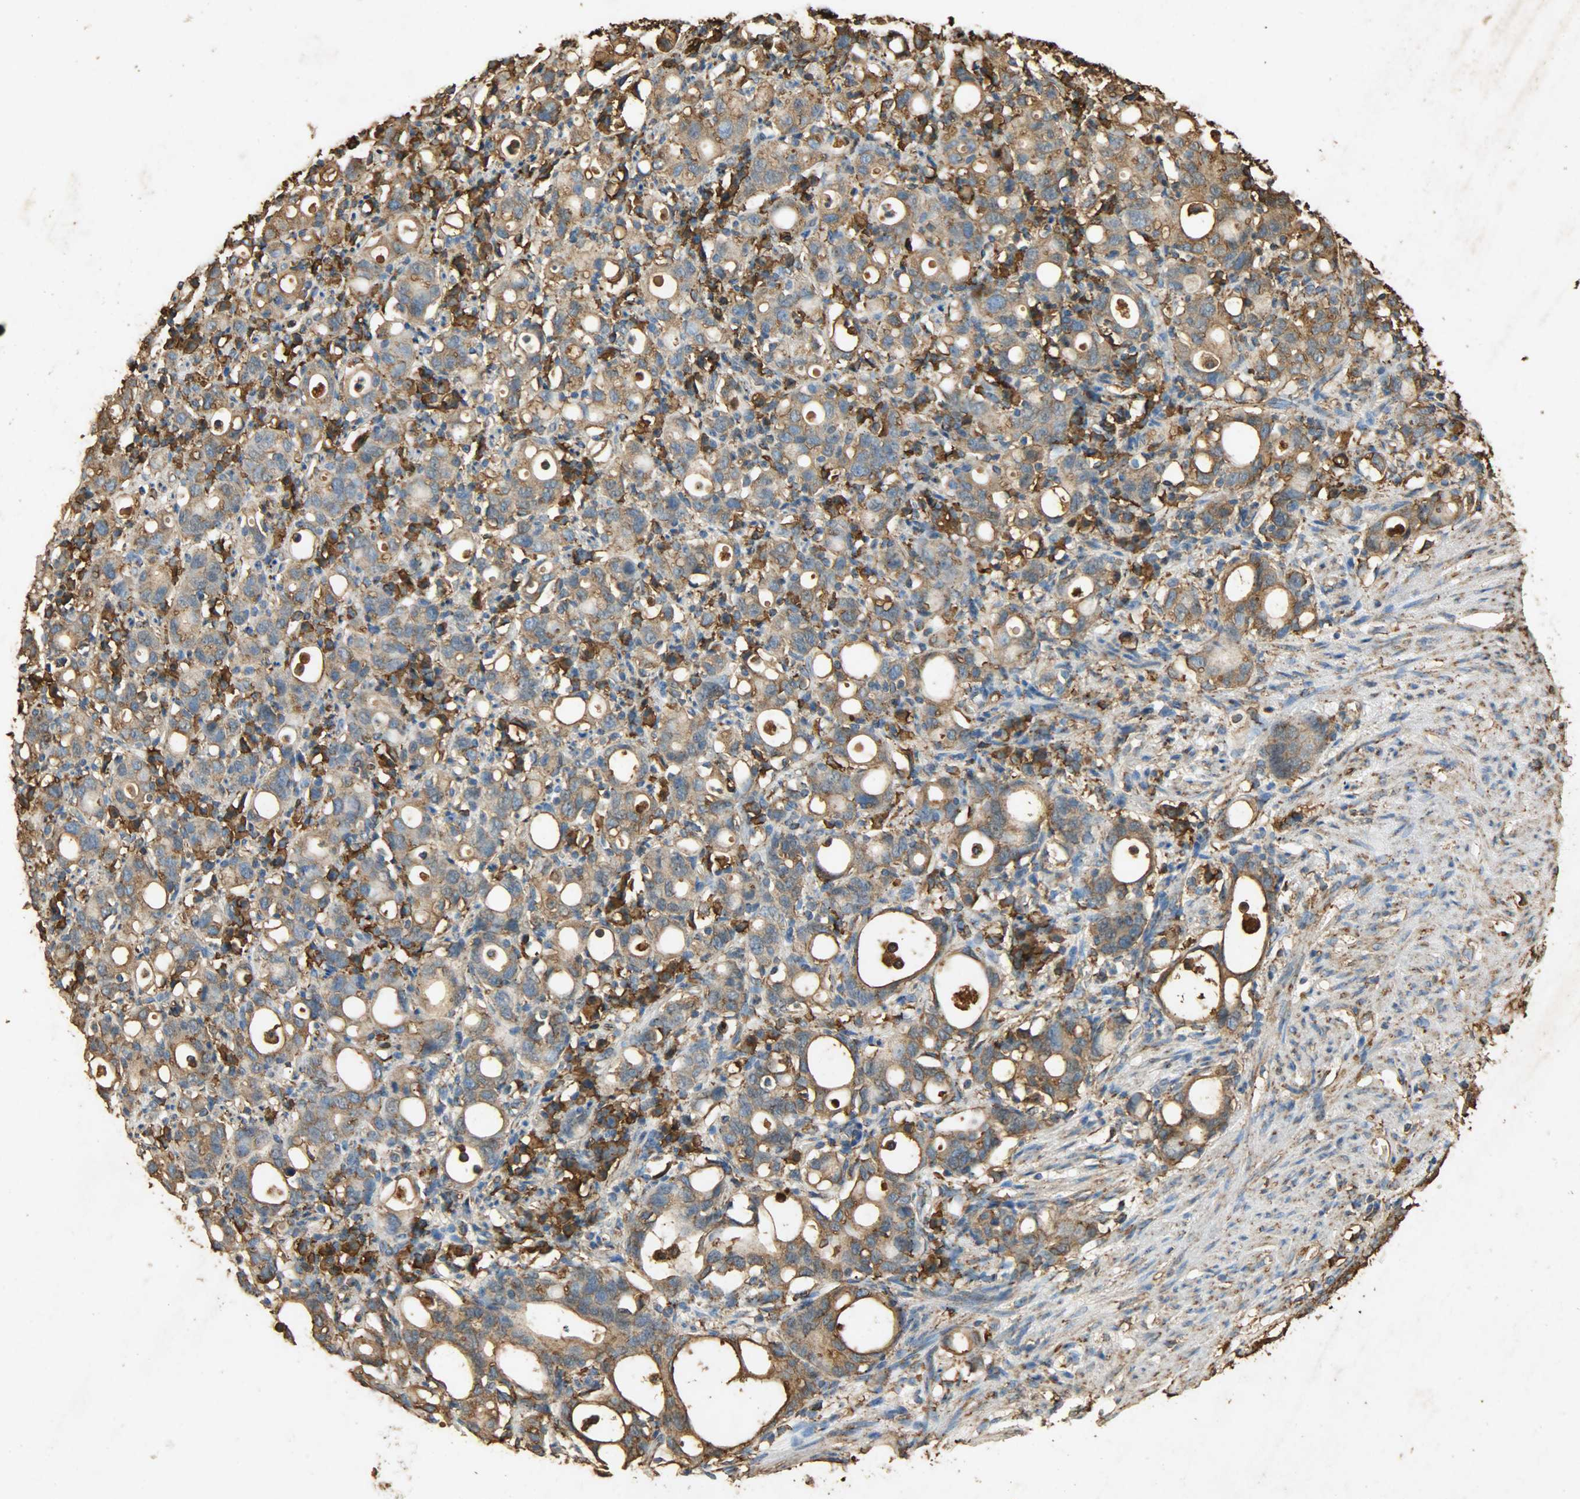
{"staining": {"intensity": "moderate", "quantity": ">75%", "location": "cytoplasmic/membranous"}, "tissue": "stomach cancer", "cell_type": "Tumor cells", "image_type": "cancer", "snomed": [{"axis": "morphology", "description": "Adenocarcinoma, NOS"}, {"axis": "topography", "description": "Stomach"}], "caption": "Stomach adenocarcinoma stained for a protein reveals moderate cytoplasmic/membranous positivity in tumor cells. The protein is shown in brown color, while the nuclei are stained blue.", "gene": "HSP90B1", "patient": {"sex": "female", "age": 75}}